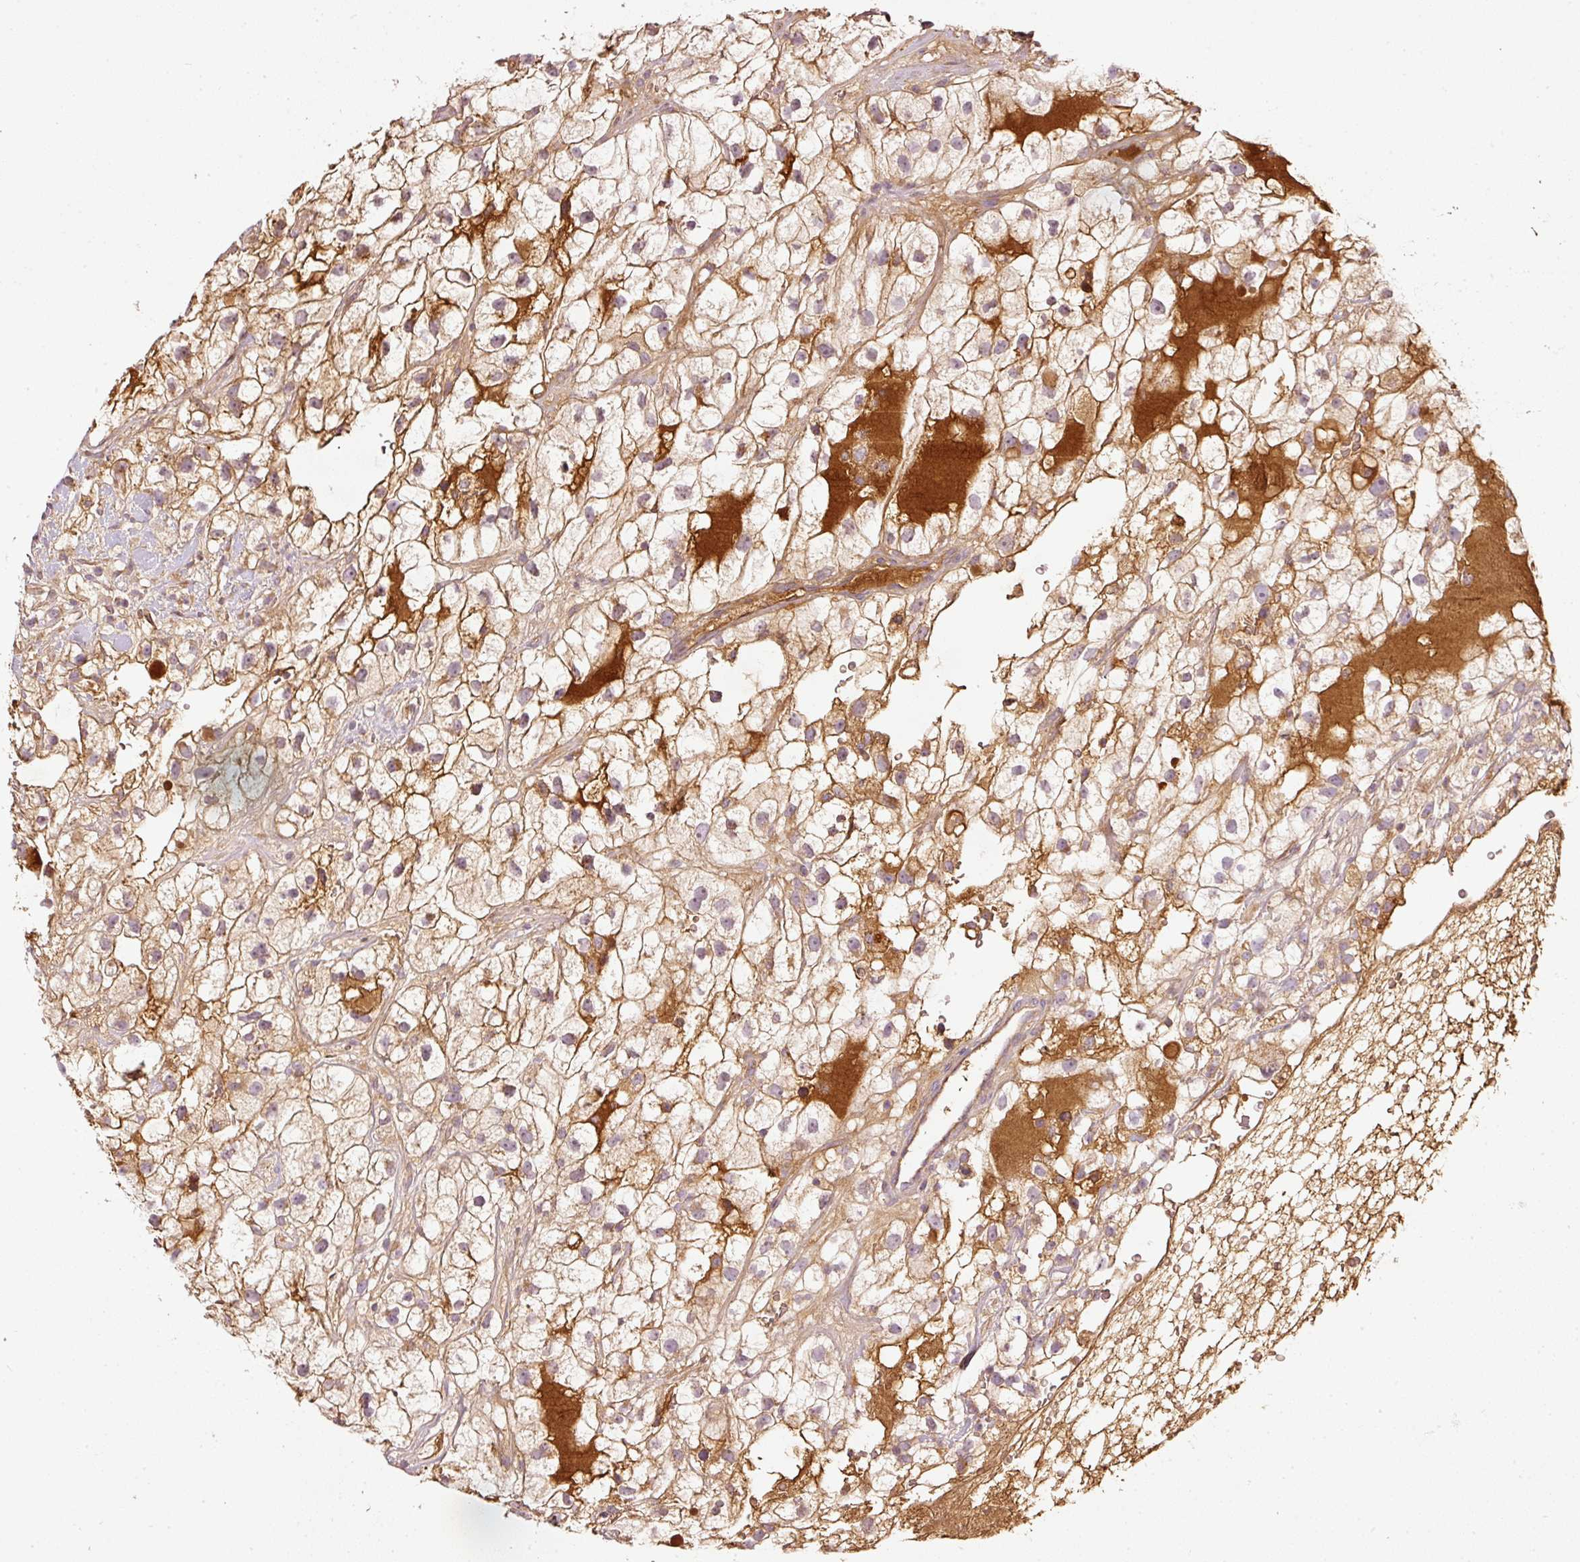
{"staining": {"intensity": "moderate", "quantity": ">75%", "location": "cytoplasmic/membranous"}, "tissue": "renal cancer", "cell_type": "Tumor cells", "image_type": "cancer", "snomed": [{"axis": "morphology", "description": "Adenocarcinoma, NOS"}, {"axis": "topography", "description": "Kidney"}], "caption": "Tumor cells show moderate cytoplasmic/membranous staining in about >75% of cells in renal adenocarcinoma.", "gene": "SERPING1", "patient": {"sex": "male", "age": 59}}